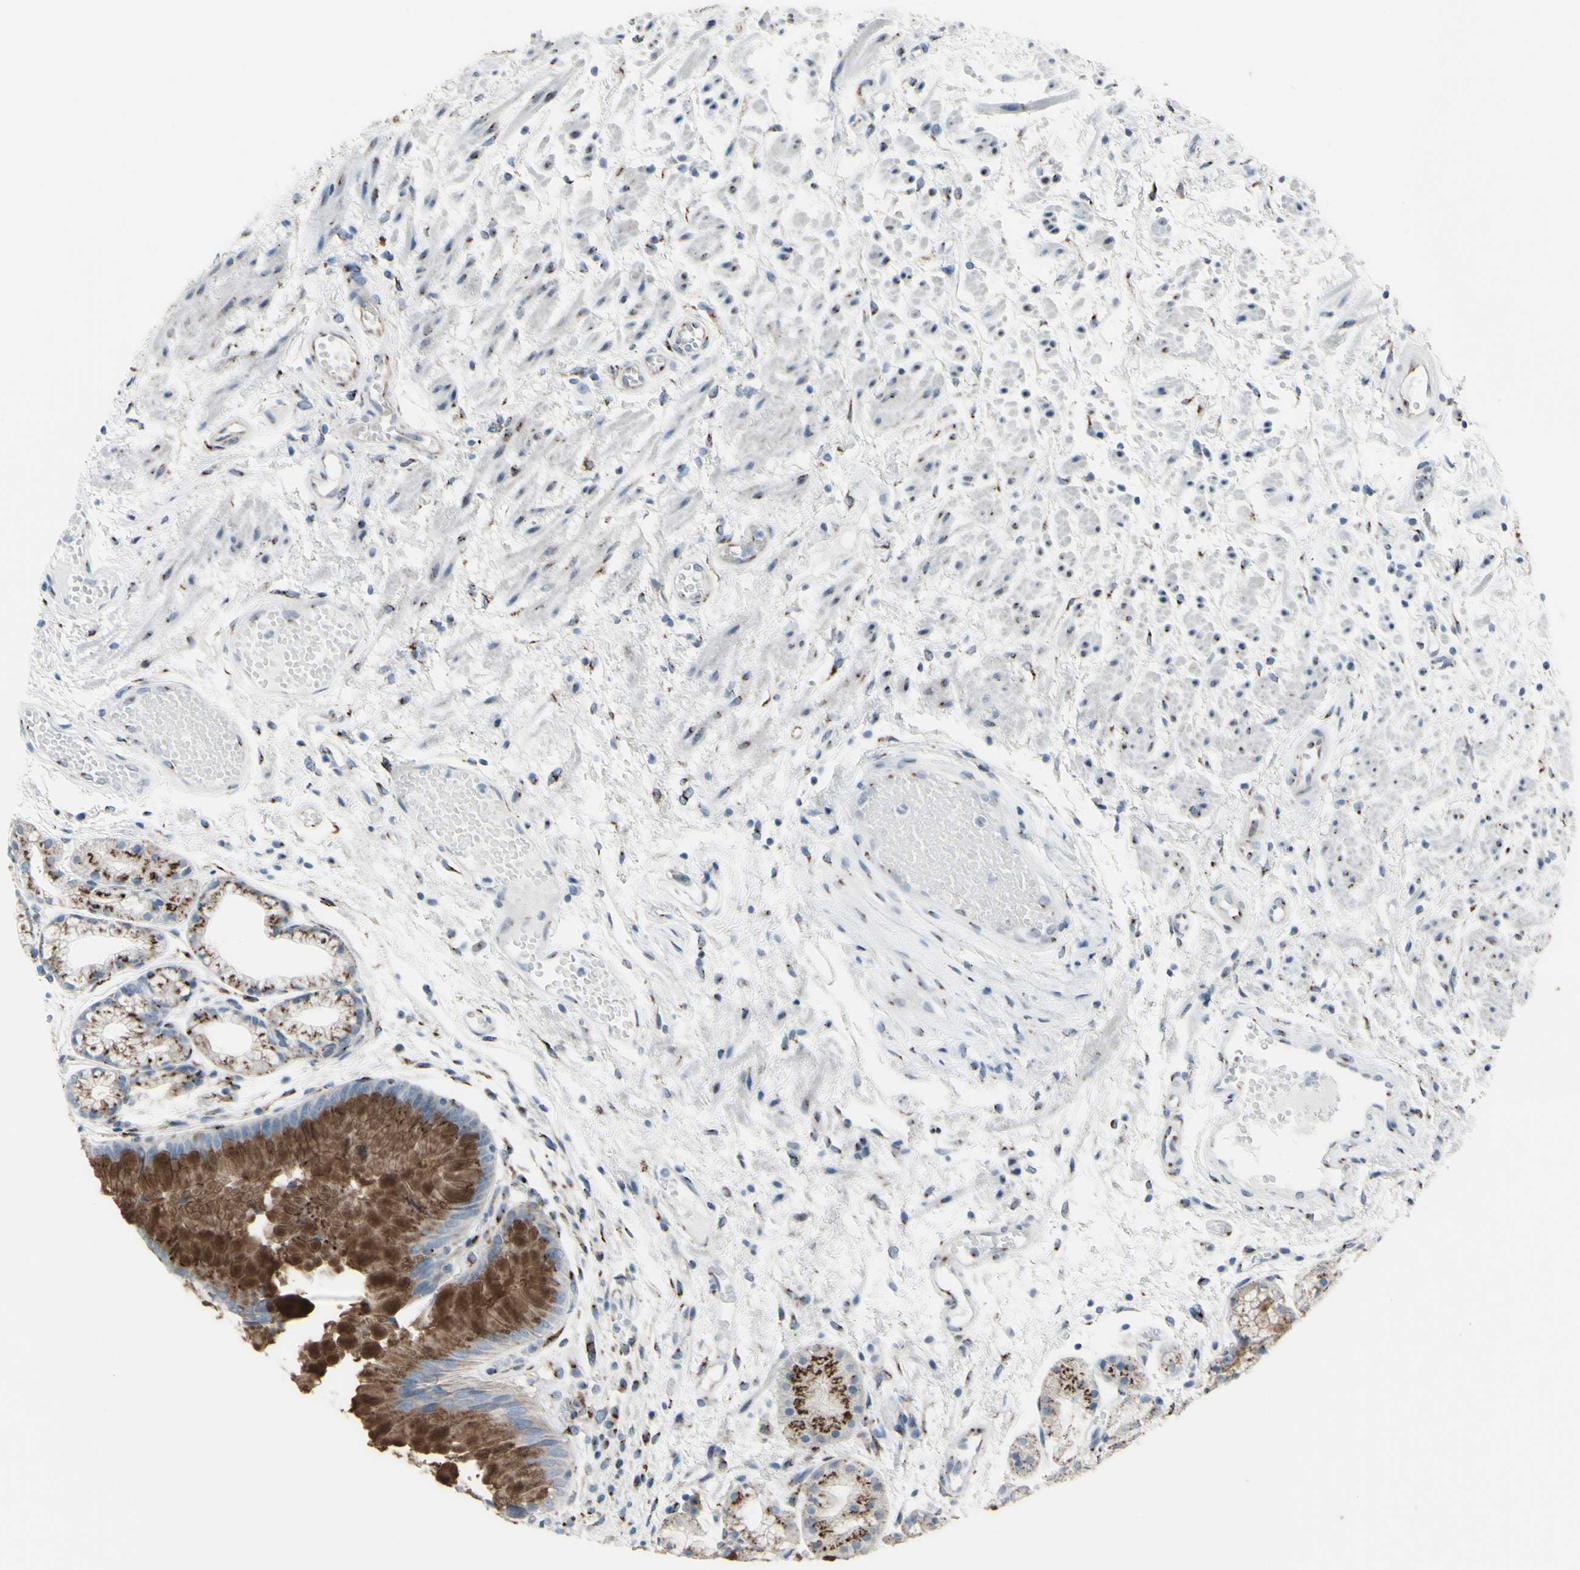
{"staining": {"intensity": "strong", "quantity": ">75%", "location": "cytoplasmic/membranous"}, "tissue": "stomach", "cell_type": "Glandular cells", "image_type": "normal", "snomed": [{"axis": "morphology", "description": "Normal tissue, NOS"}, {"axis": "topography", "description": "Stomach, upper"}], "caption": "Protein staining of benign stomach exhibits strong cytoplasmic/membranous expression in approximately >75% of glandular cells.", "gene": "GLG1", "patient": {"sex": "male", "age": 72}}